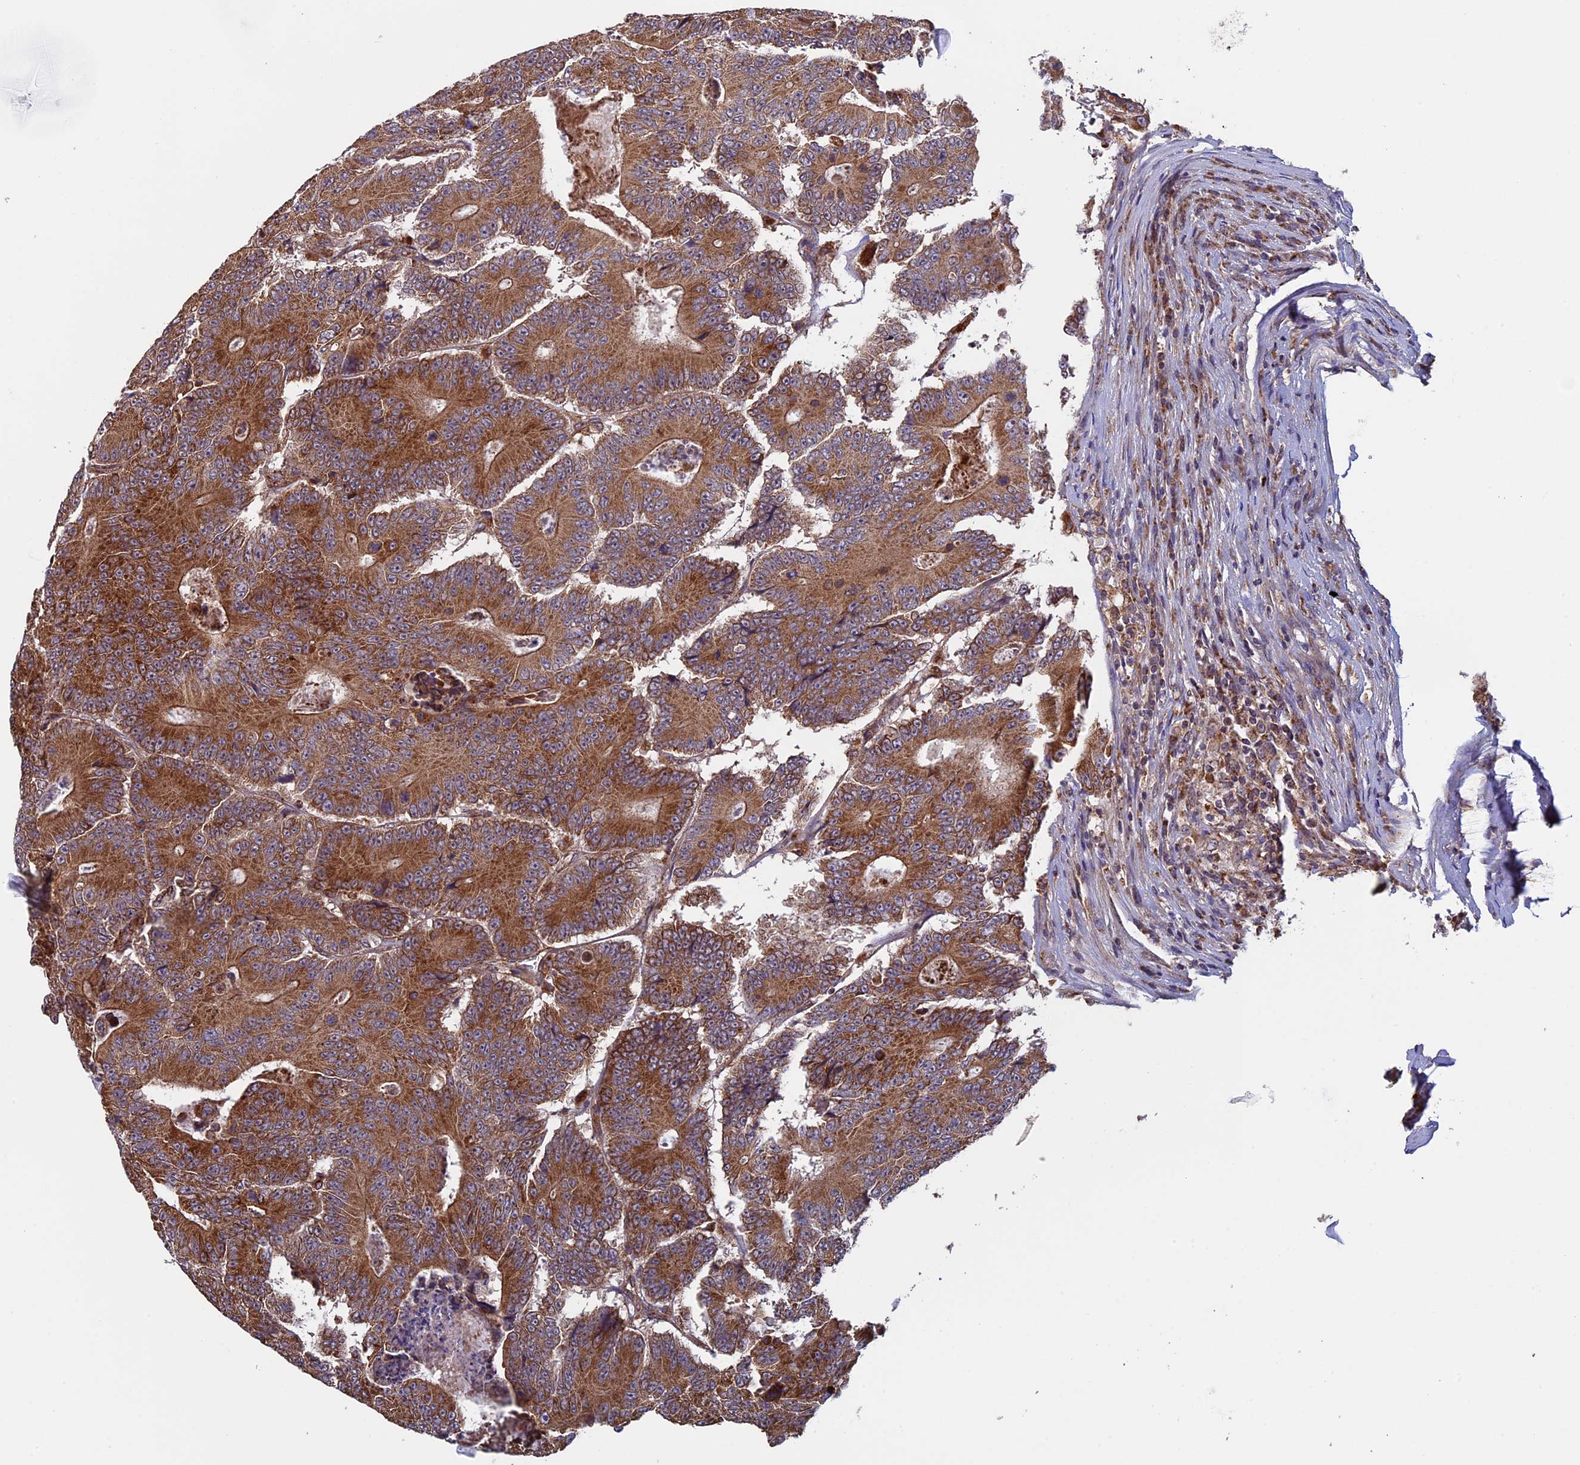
{"staining": {"intensity": "strong", "quantity": ">75%", "location": "cytoplasmic/membranous"}, "tissue": "colorectal cancer", "cell_type": "Tumor cells", "image_type": "cancer", "snomed": [{"axis": "morphology", "description": "Adenocarcinoma, NOS"}, {"axis": "topography", "description": "Colon"}], "caption": "This photomicrograph exhibits IHC staining of human adenocarcinoma (colorectal), with high strong cytoplasmic/membranous expression in about >75% of tumor cells.", "gene": "CCDC8", "patient": {"sex": "male", "age": 83}}